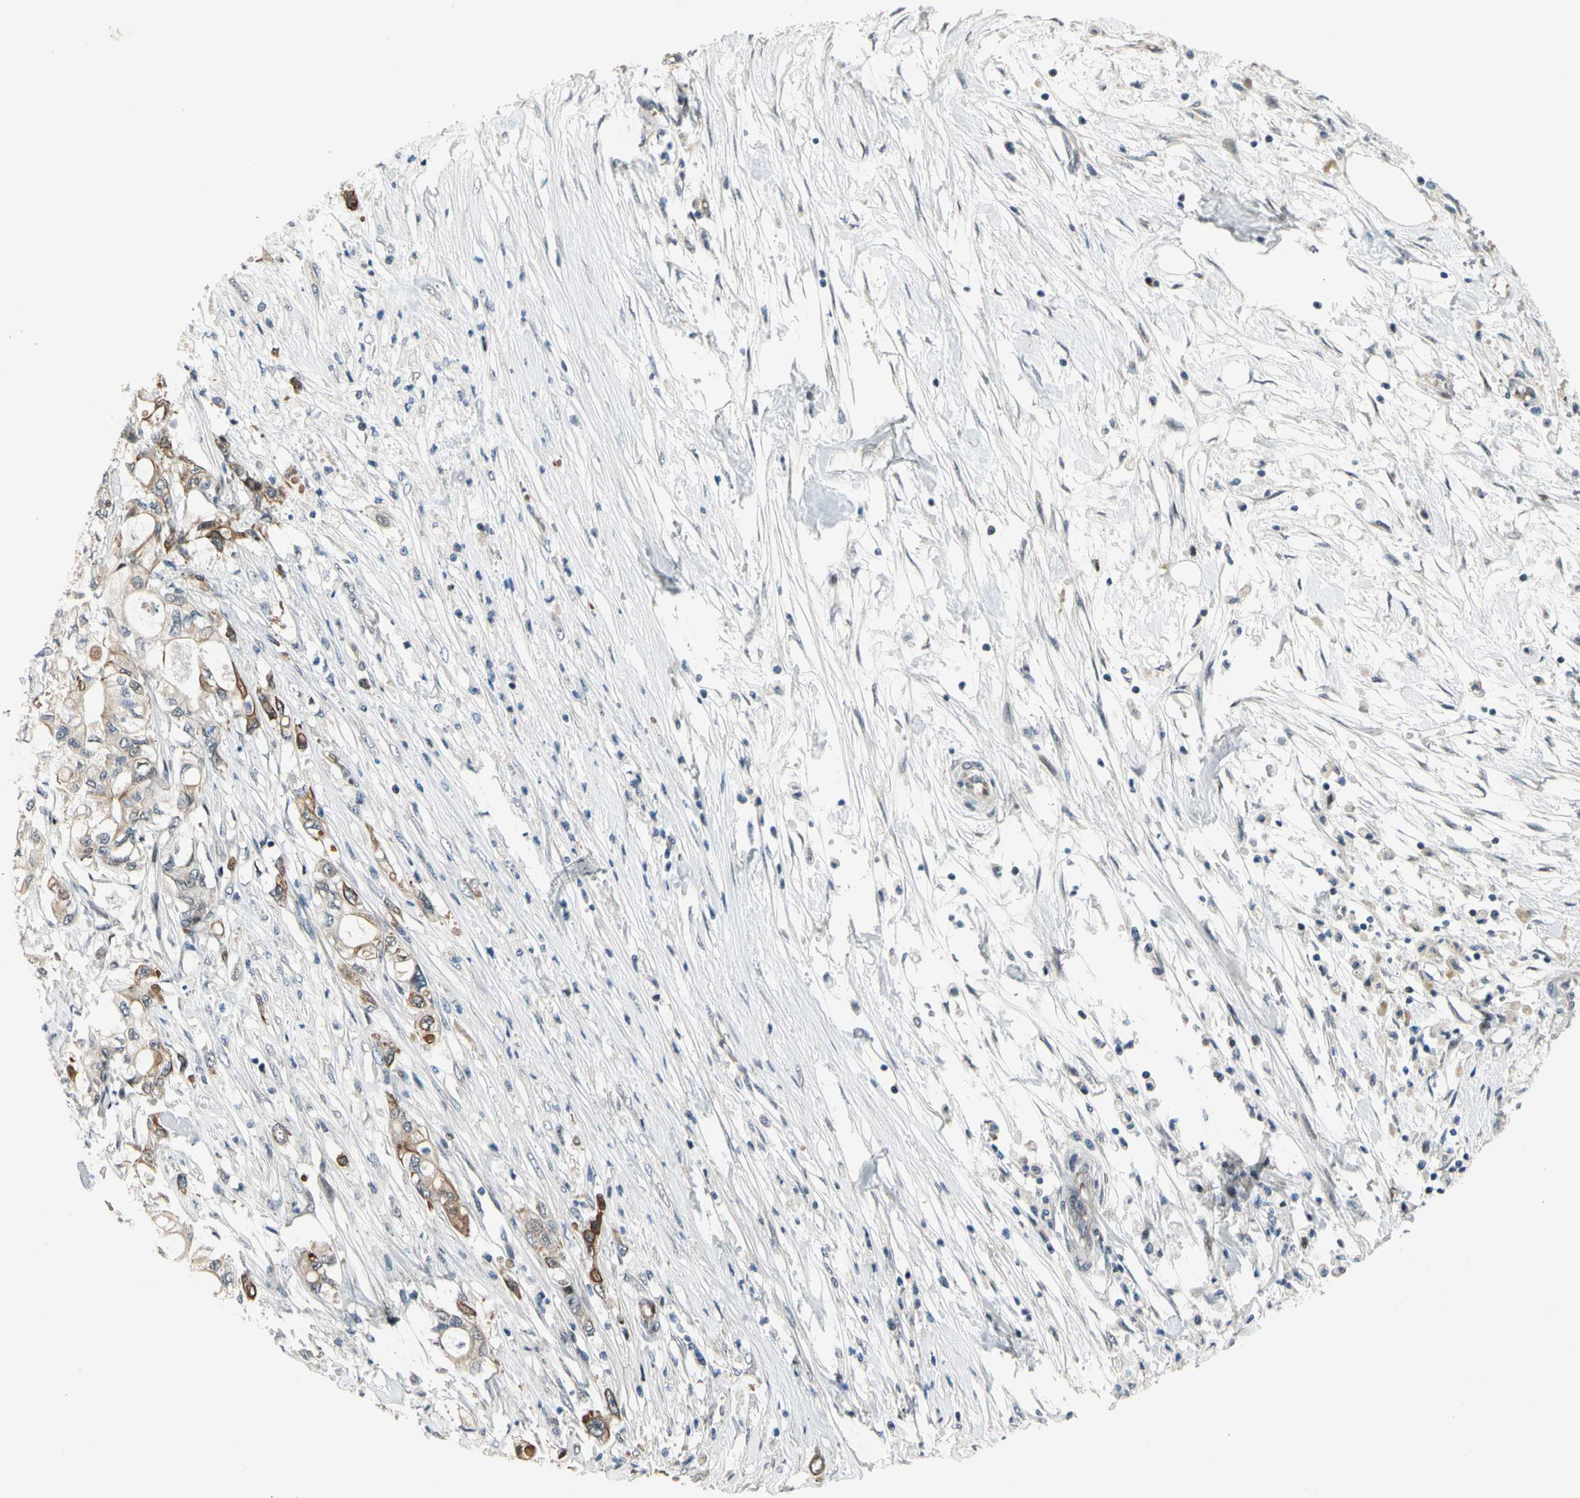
{"staining": {"intensity": "moderate", "quantity": "<25%", "location": "cytoplasmic/membranous"}, "tissue": "pancreatic cancer", "cell_type": "Tumor cells", "image_type": "cancer", "snomed": [{"axis": "morphology", "description": "Adenocarcinoma, NOS"}, {"axis": "topography", "description": "Pancreas"}], "caption": "Immunohistochemical staining of human pancreatic cancer demonstrates low levels of moderate cytoplasmic/membranous protein expression in approximately <25% of tumor cells. Using DAB (brown) and hematoxylin (blue) stains, captured at high magnification using brightfield microscopy.", "gene": "ZNF184", "patient": {"sex": "male", "age": 79}}